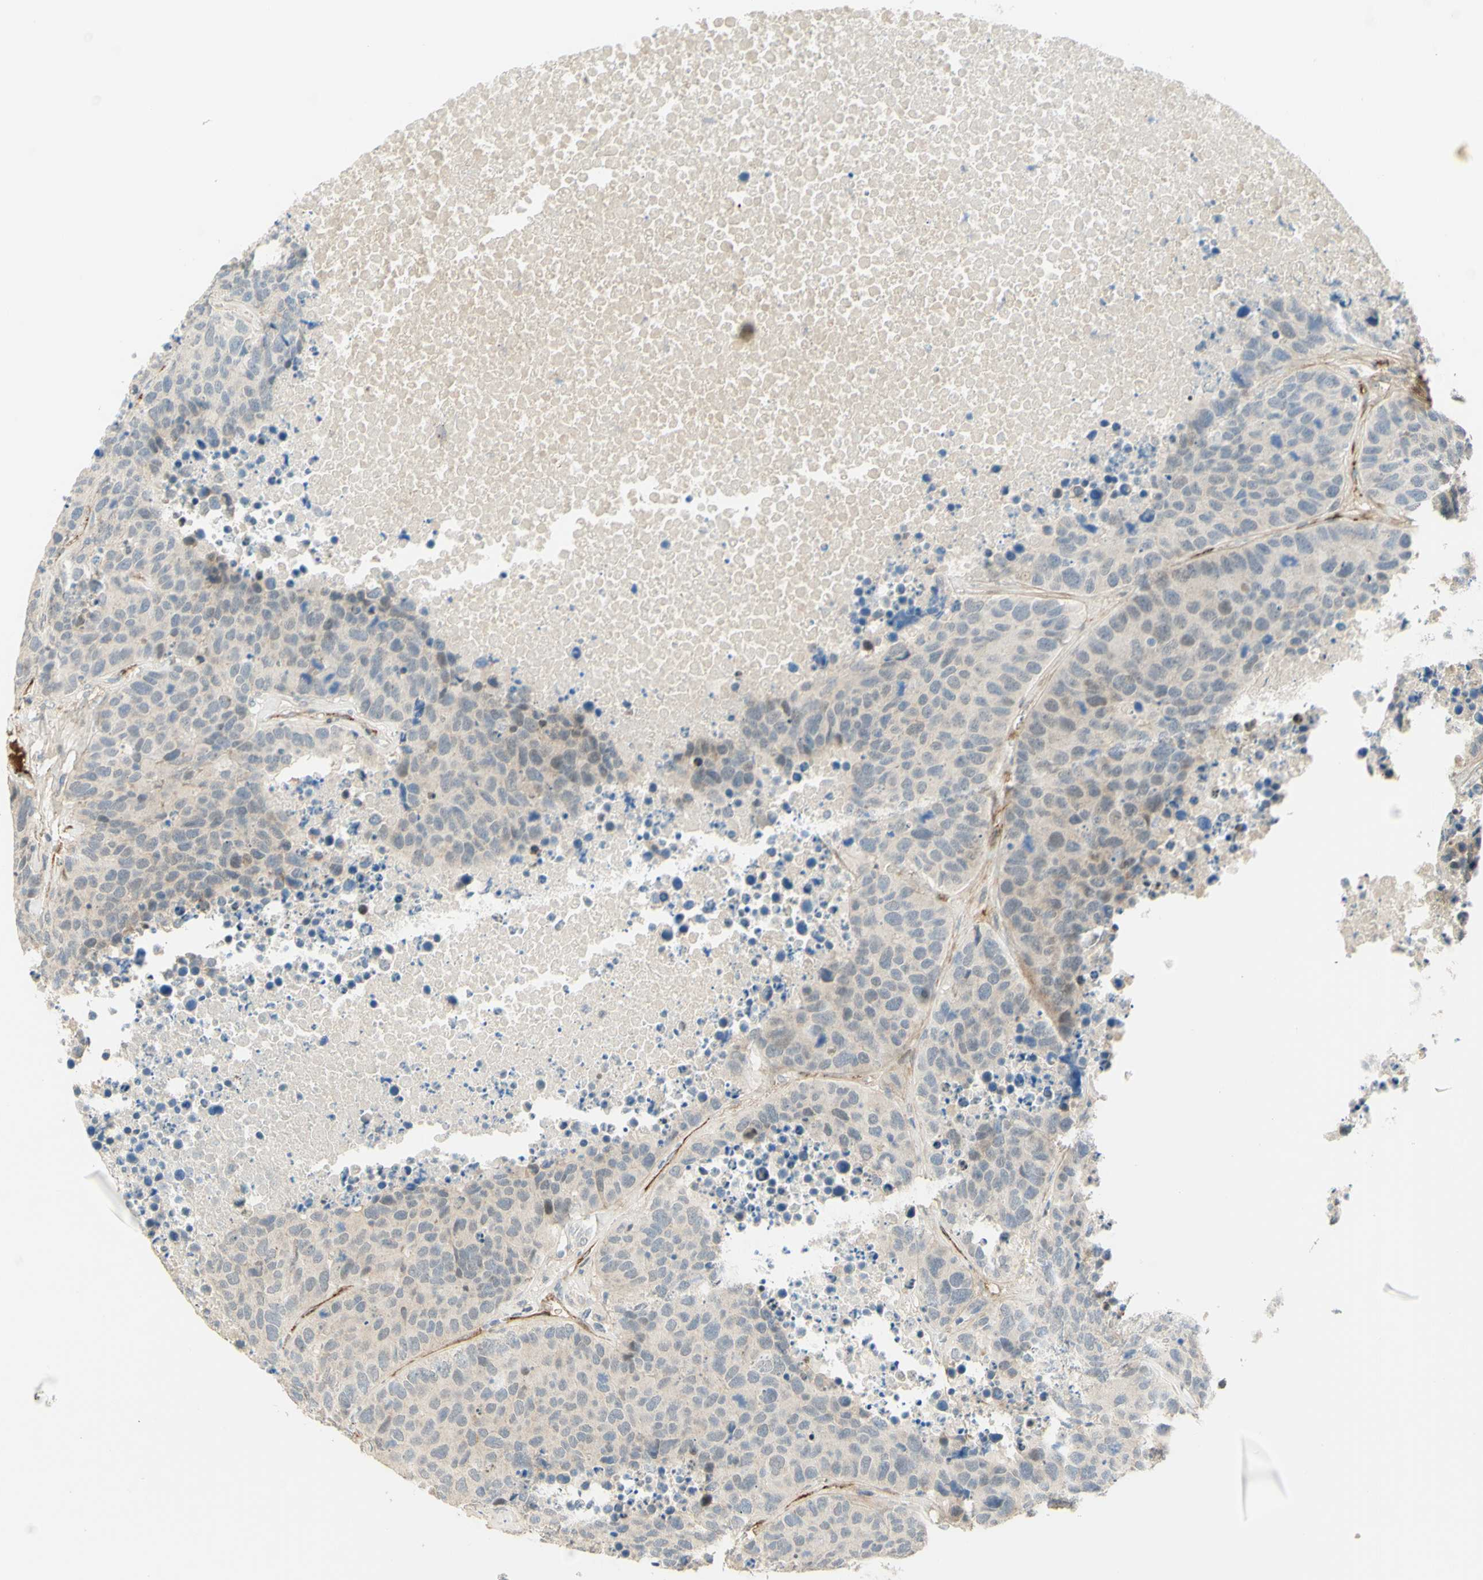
{"staining": {"intensity": "negative", "quantity": "none", "location": "none"}, "tissue": "carcinoid", "cell_type": "Tumor cells", "image_type": "cancer", "snomed": [{"axis": "morphology", "description": "Carcinoid, malignant, NOS"}, {"axis": "topography", "description": "Lung"}], "caption": "This micrograph is of carcinoid (malignant) stained with immunohistochemistry (IHC) to label a protein in brown with the nuclei are counter-stained blue. There is no expression in tumor cells.", "gene": "ANGPT2", "patient": {"sex": "male", "age": 60}}